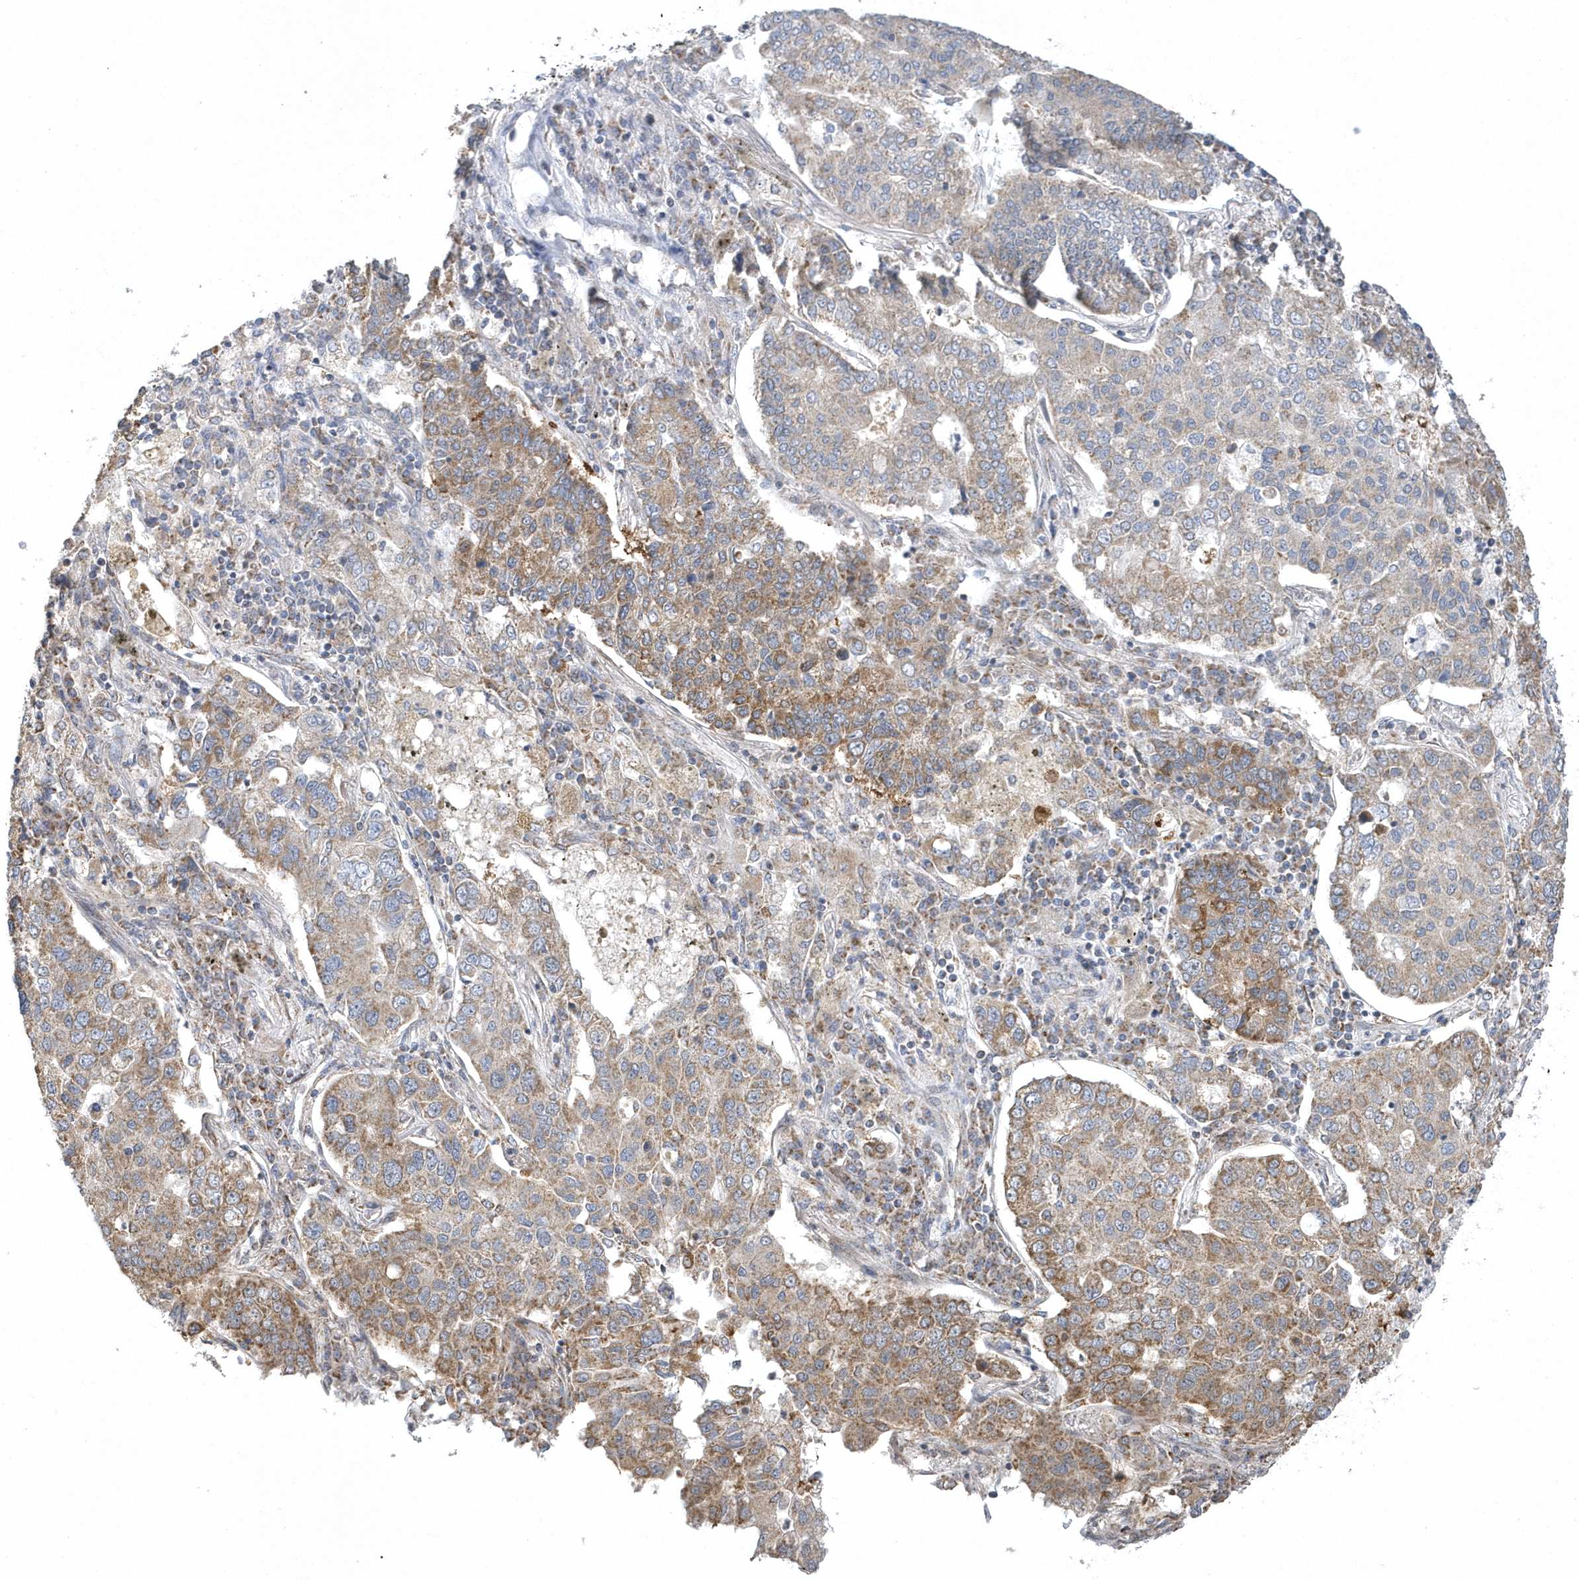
{"staining": {"intensity": "moderate", "quantity": "25%-75%", "location": "cytoplasmic/membranous"}, "tissue": "lung cancer", "cell_type": "Tumor cells", "image_type": "cancer", "snomed": [{"axis": "morphology", "description": "Adenocarcinoma, NOS"}, {"axis": "topography", "description": "Lung"}], "caption": "Human lung adenocarcinoma stained for a protein (brown) displays moderate cytoplasmic/membranous positive expression in about 25%-75% of tumor cells.", "gene": "SLX9", "patient": {"sex": "male", "age": 49}}